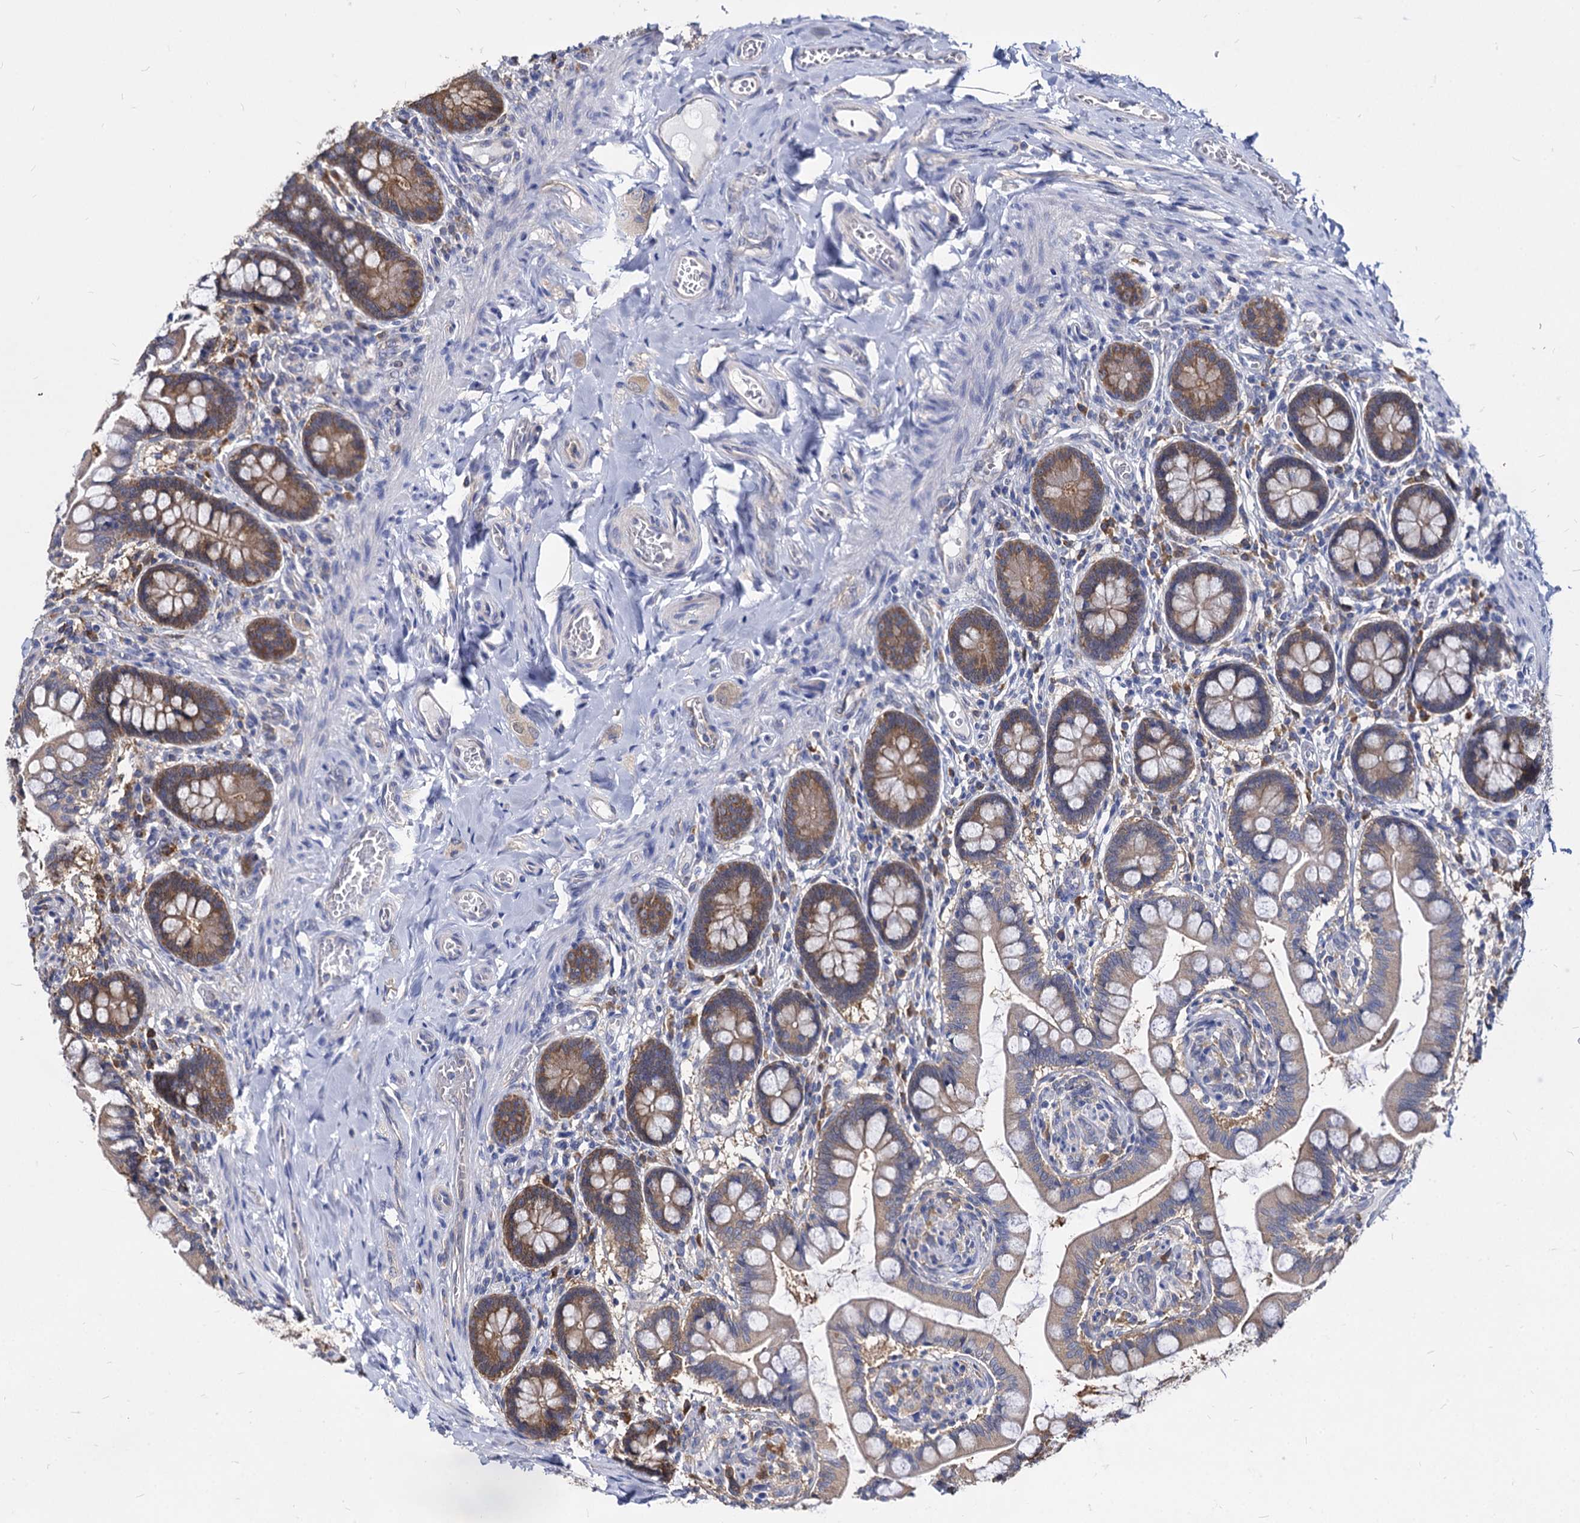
{"staining": {"intensity": "moderate", "quantity": "25%-75%", "location": "cytoplasmic/membranous"}, "tissue": "small intestine", "cell_type": "Glandular cells", "image_type": "normal", "snomed": [{"axis": "morphology", "description": "Normal tissue, NOS"}, {"axis": "topography", "description": "Small intestine"}], "caption": "Protein positivity by immunohistochemistry reveals moderate cytoplasmic/membranous positivity in about 25%-75% of glandular cells in normal small intestine. Nuclei are stained in blue.", "gene": "NME1", "patient": {"sex": "male", "age": 52}}